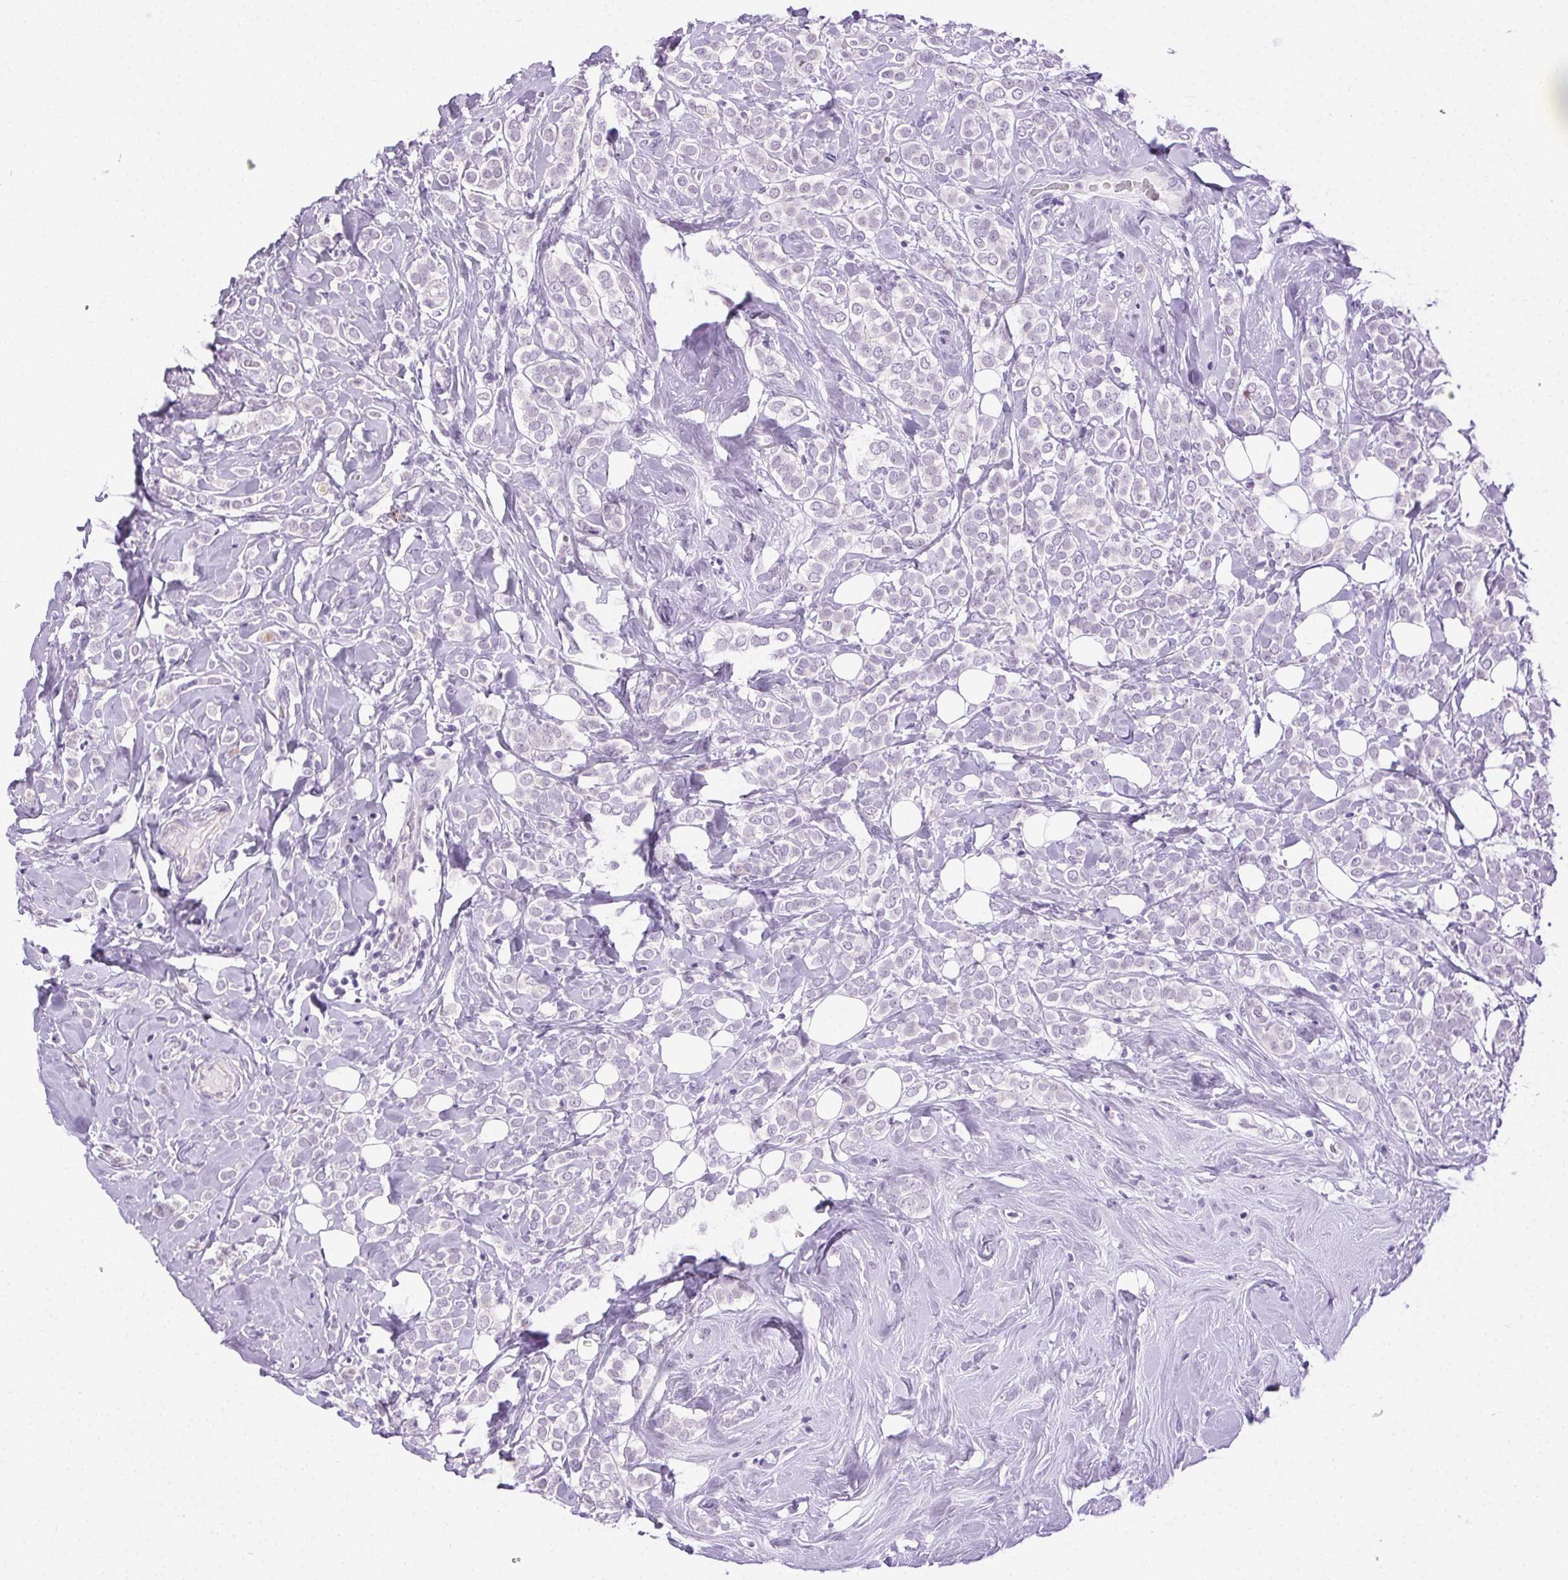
{"staining": {"intensity": "negative", "quantity": "none", "location": "none"}, "tissue": "breast cancer", "cell_type": "Tumor cells", "image_type": "cancer", "snomed": [{"axis": "morphology", "description": "Lobular carcinoma"}, {"axis": "topography", "description": "Breast"}], "caption": "Breast lobular carcinoma stained for a protein using IHC exhibits no expression tumor cells.", "gene": "C20orf85", "patient": {"sex": "female", "age": 49}}